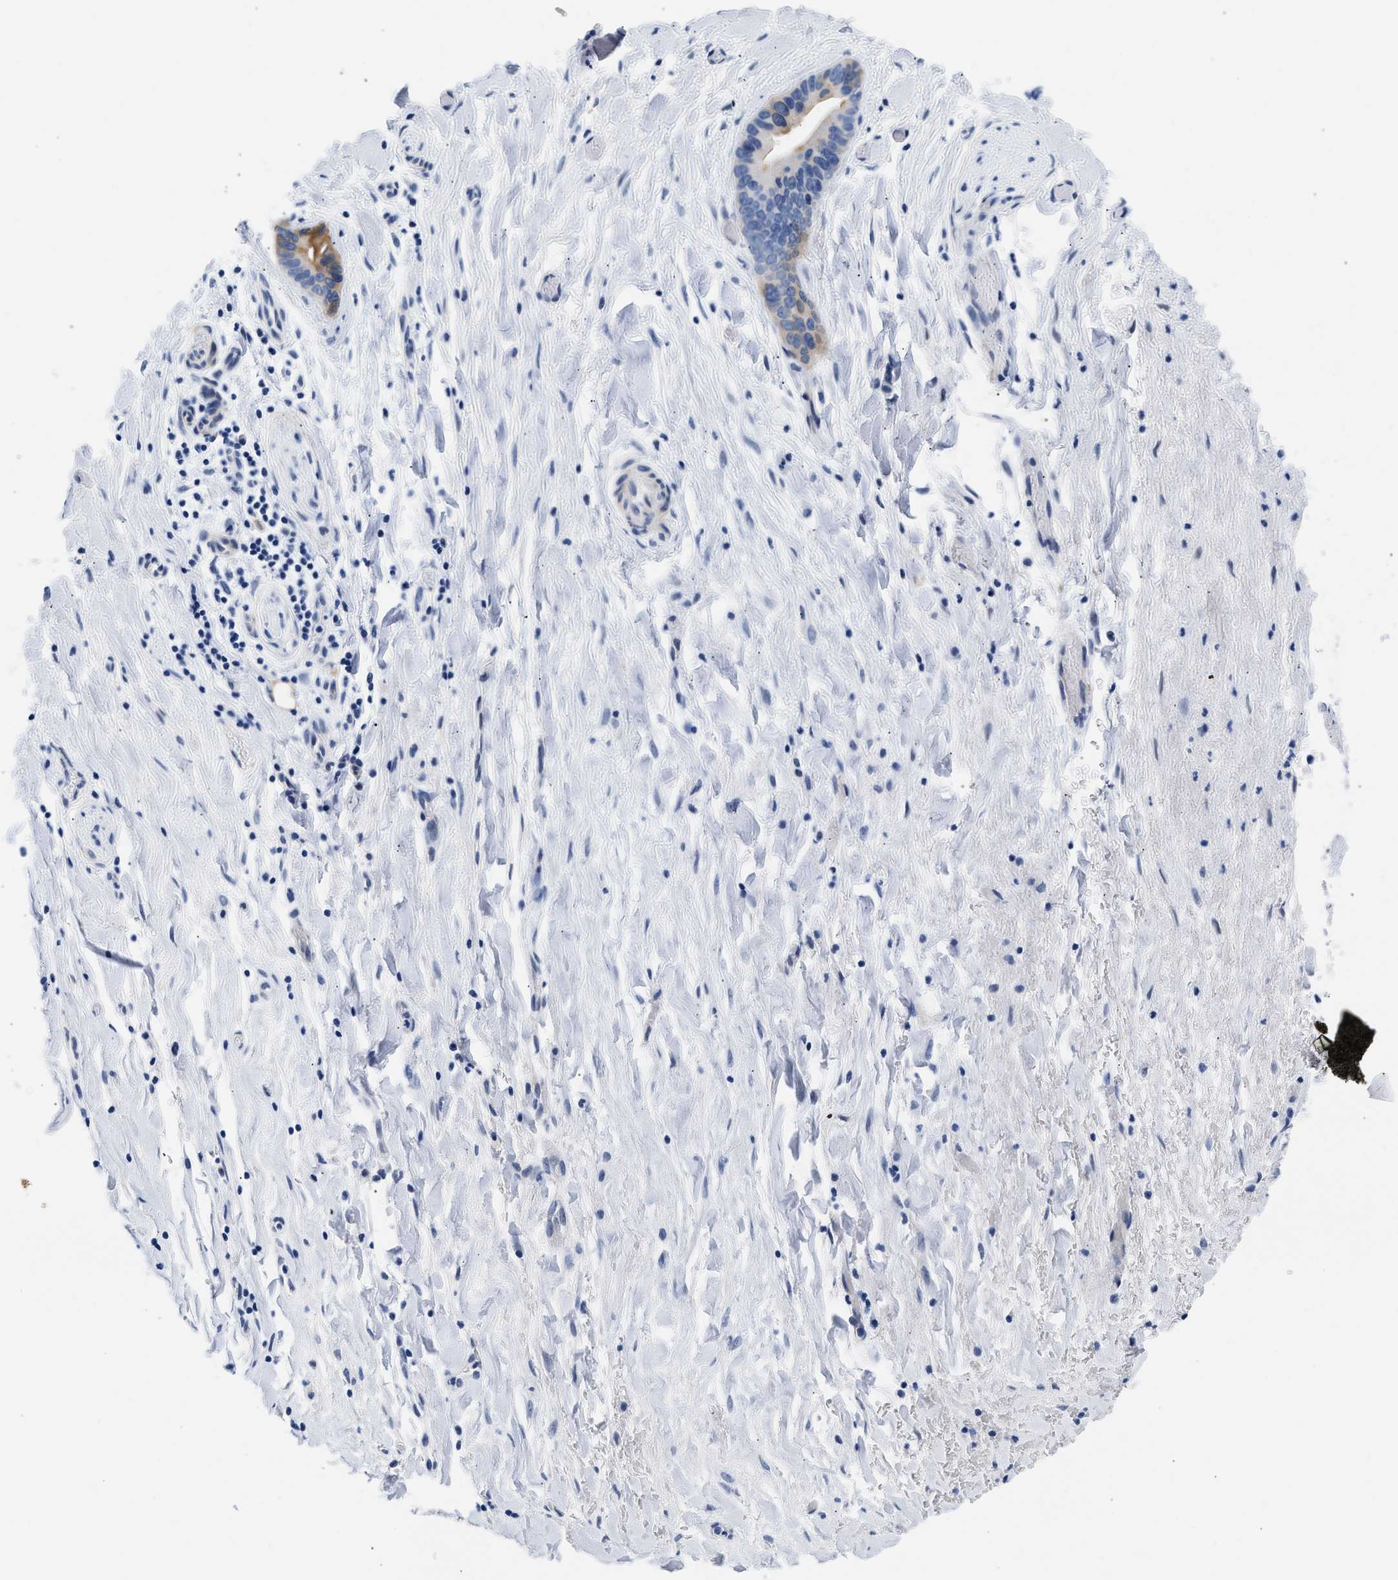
{"staining": {"intensity": "moderate", "quantity": "25%-75%", "location": "cytoplasmic/membranous"}, "tissue": "liver cancer", "cell_type": "Tumor cells", "image_type": "cancer", "snomed": [{"axis": "morphology", "description": "Cholangiocarcinoma"}, {"axis": "topography", "description": "Liver"}], "caption": "Liver cholangiocarcinoma stained for a protein (brown) exhibits moderate cytoplasmic/membranous positive expression in approximately 25%-75% of tumor cells.", "gene": "TRIM29", "patient": {"sex": "female", "age": 55}}